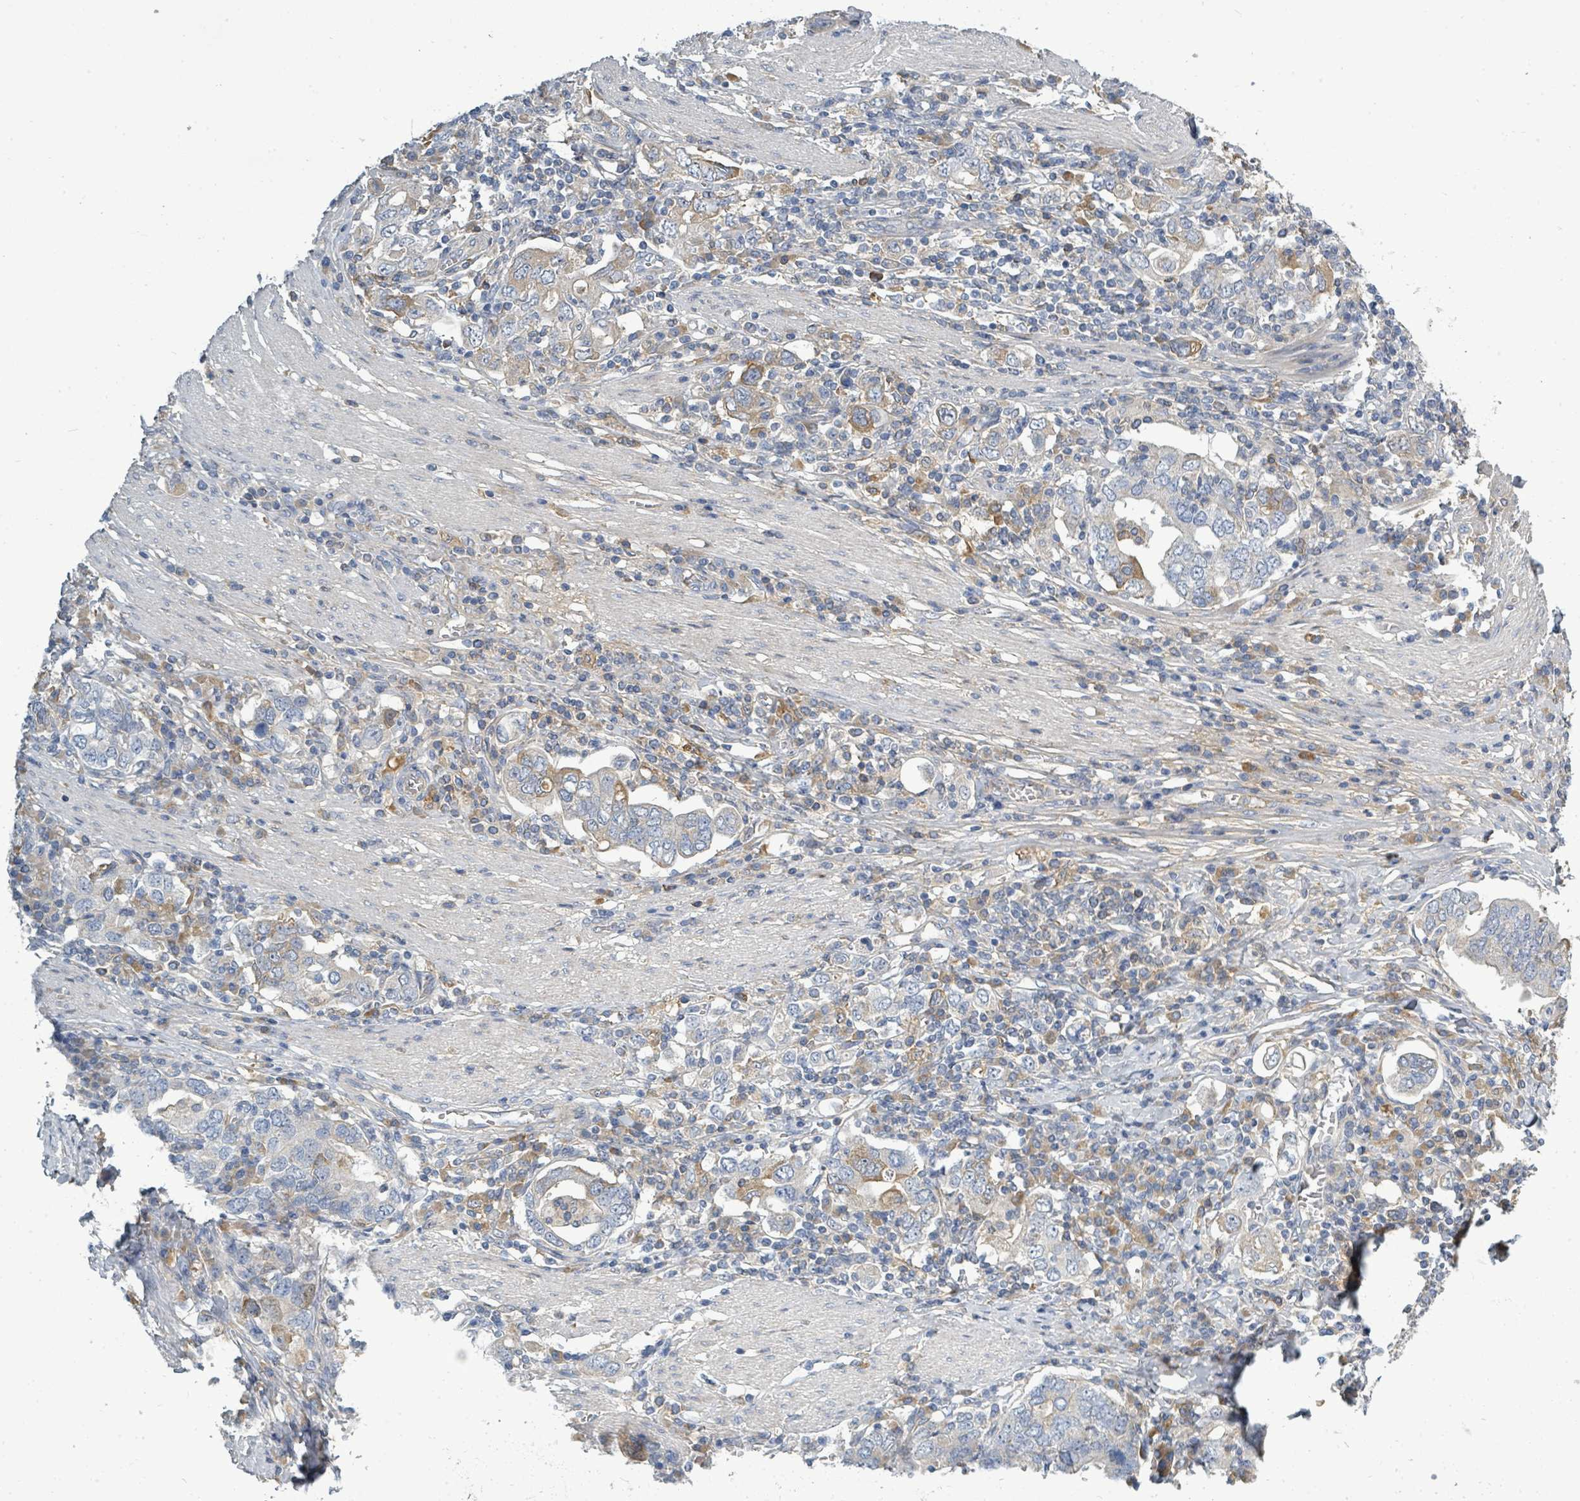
{"staining": {"intensity": "moderate", "quantity": "<25%", "location": "cytoplasmic/membranous"}, "tissue": "stomach cancer", "cell_type": "Tumor cells", "image_type": "cancer", "snomed": [{"axis": "morphology", "description": "Adenocarcinoma, NOS"}, {"axis": "topography", "description": "Stomach, upper"}, {"axis": "topography", "description": "Stomach"}], "caption": "Stomach cancer stained with DAB immunohistochemistry (IHC) exhibits low levels of moderate cytoplasmic/membranous staining in approximately <25% of tumor cells. Using DAB (3,3'-diaminobenzidine) (brown) and hematoxylin (blue) stains, captured at high magnification using brightfield microscopy.", "gene": "SLC25A23", "patient": {"sex": "male", "age": 62}}